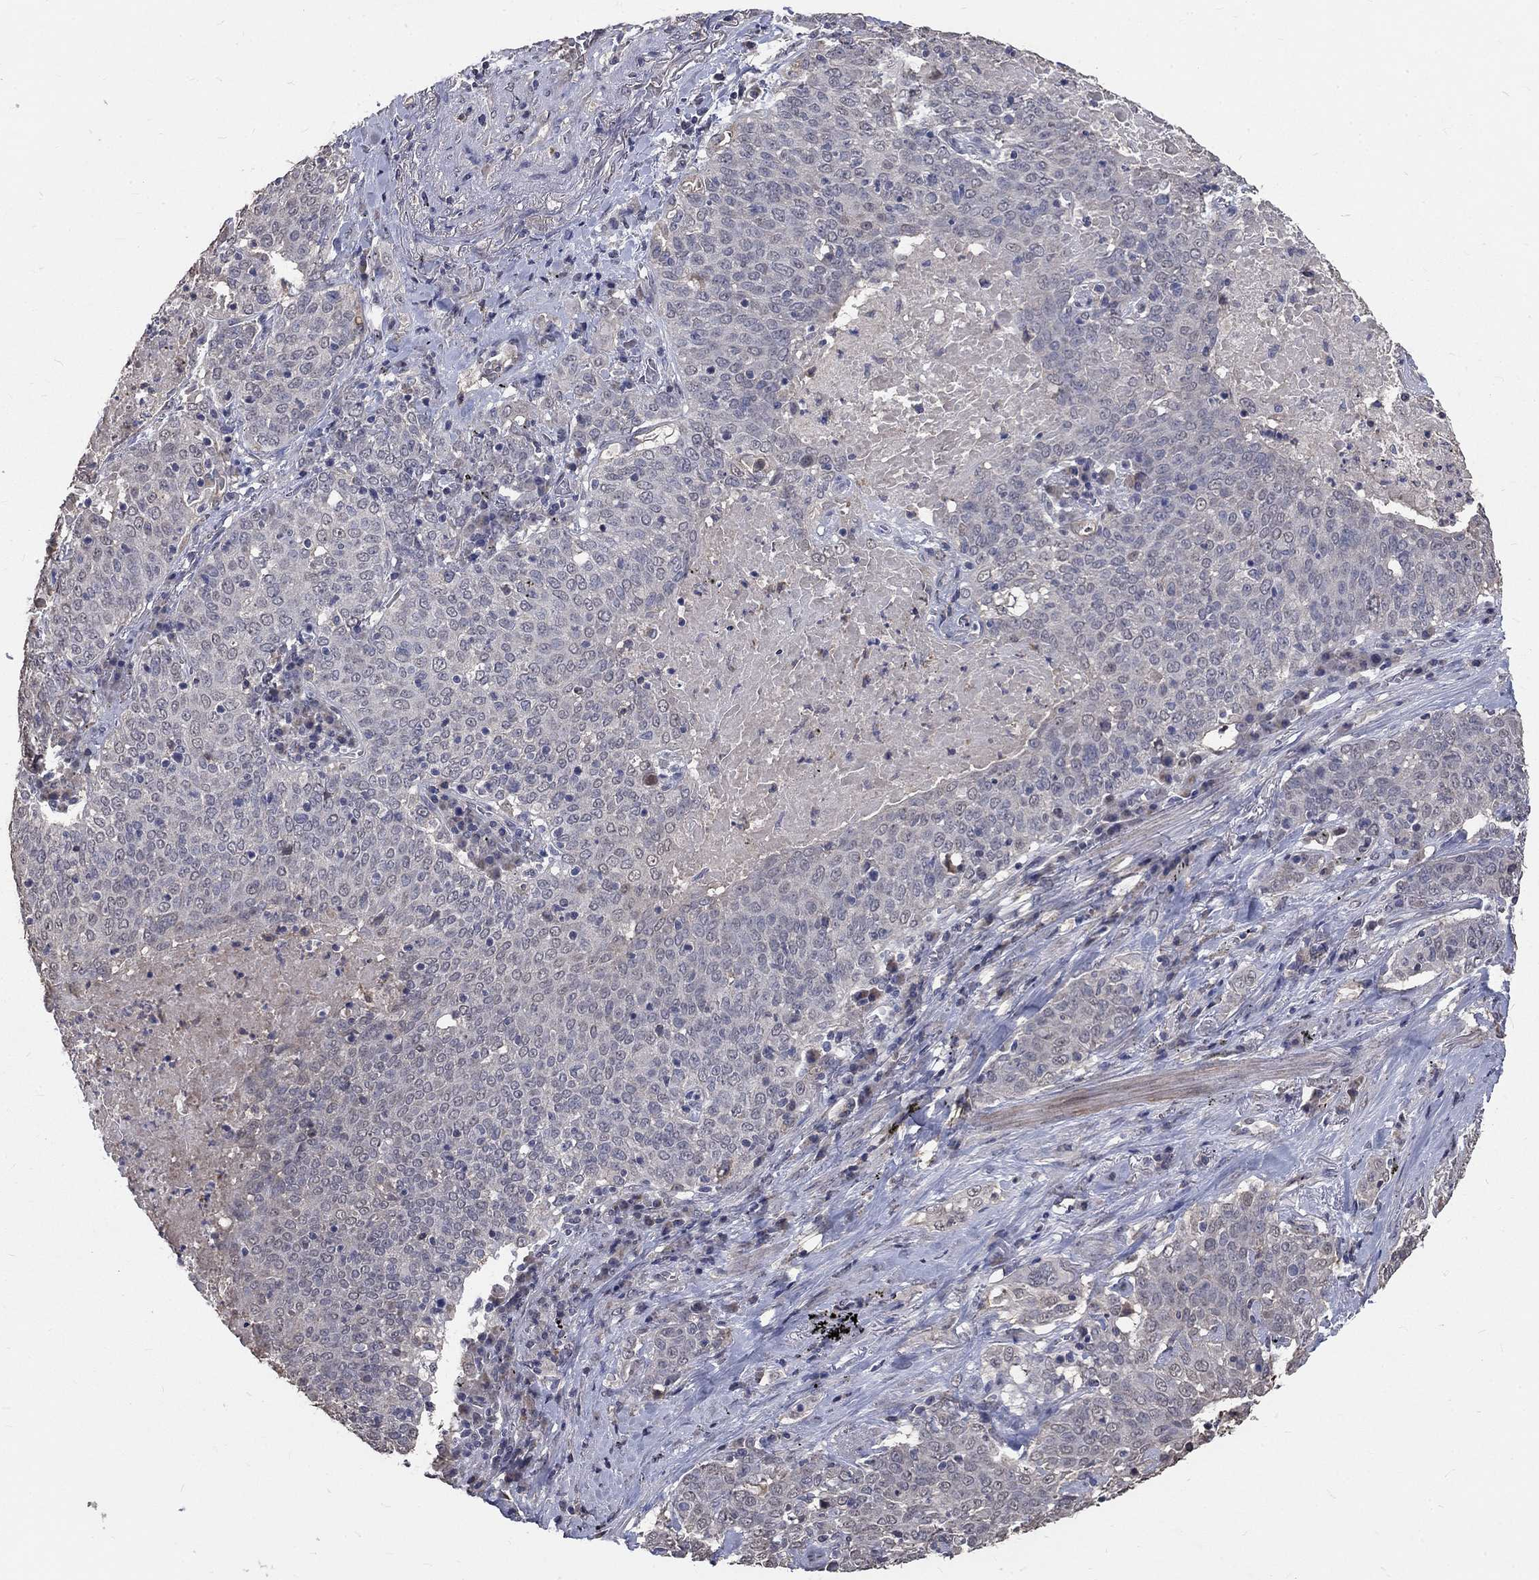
{"staining": {"intensity": "negative", "quantity": "none", "location": "none"}, "tissue": "lung cancer", "cell_type": "Tumor cells", "image_type": "cancer", "snomed": [{"axis": "morphology", "description": "Squamous cell carcinoma, NOS"}, {"axis": "topography", "description": "Lung"}], "caption": "Micrograph shows no significant protein positivity in tumor cells of lung cancer (squamous cell carcinoma).", "gene": "CHST5", "patient": {"sex": "male", "age": 82}}